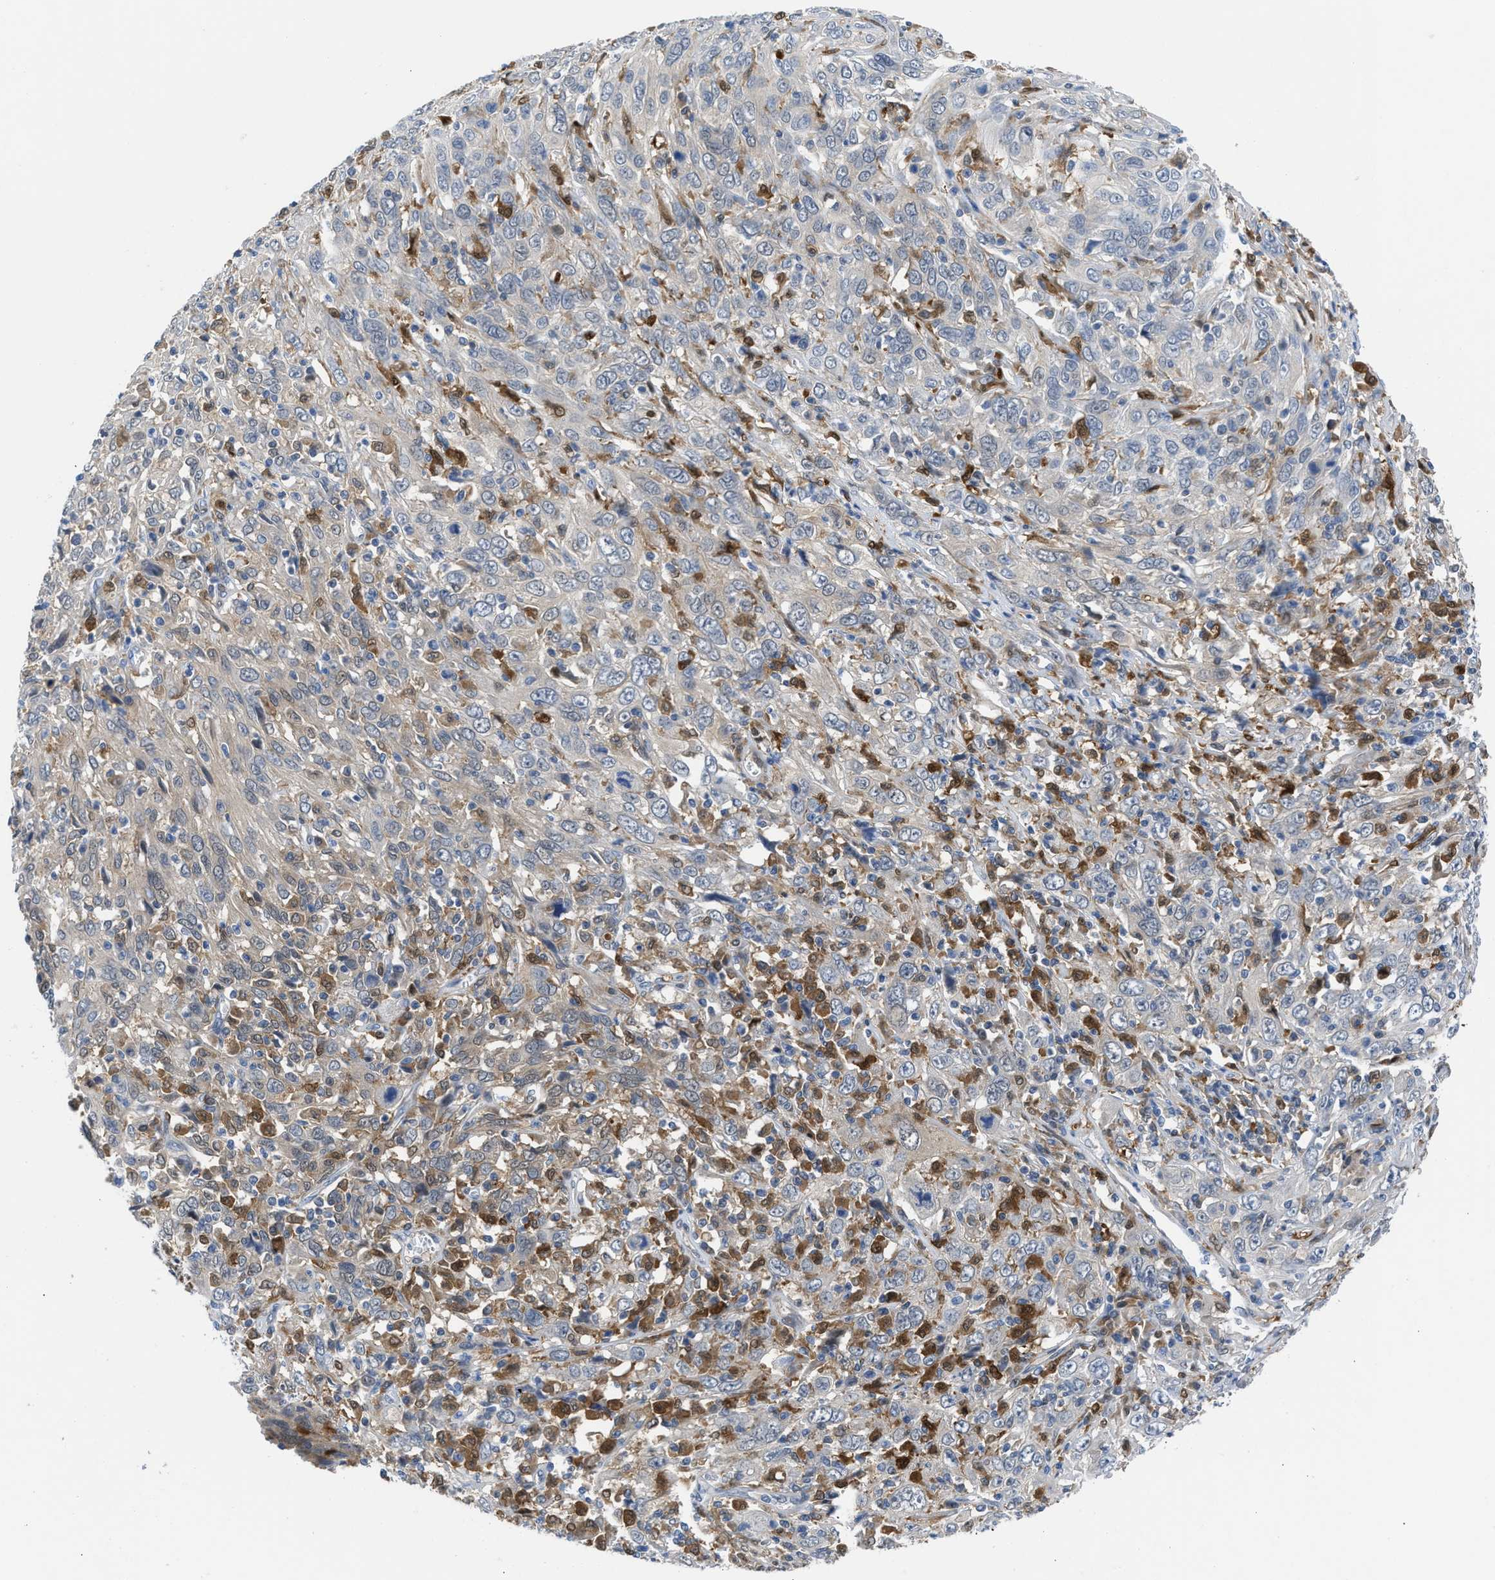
{"staining": {"intensity": "negative", "quantity": "none", "location": "none"}, "tissue": "cervical cancer", "cell_type": "Tumor cells", "image_type": "cancer", "snomed": [{"axis": "morphology", "description": "Squamous cell carcinoma, NOS"}, {"axis": "topography", "description": "Cervix"}], "caption": "Human squamous cell carcinoma (cervical) stained for a protein using immunohistochemistry exhibits no positivity in tumor cells.", "gene": "CBR1", "patient": {"sex": "female", "age": 46}}